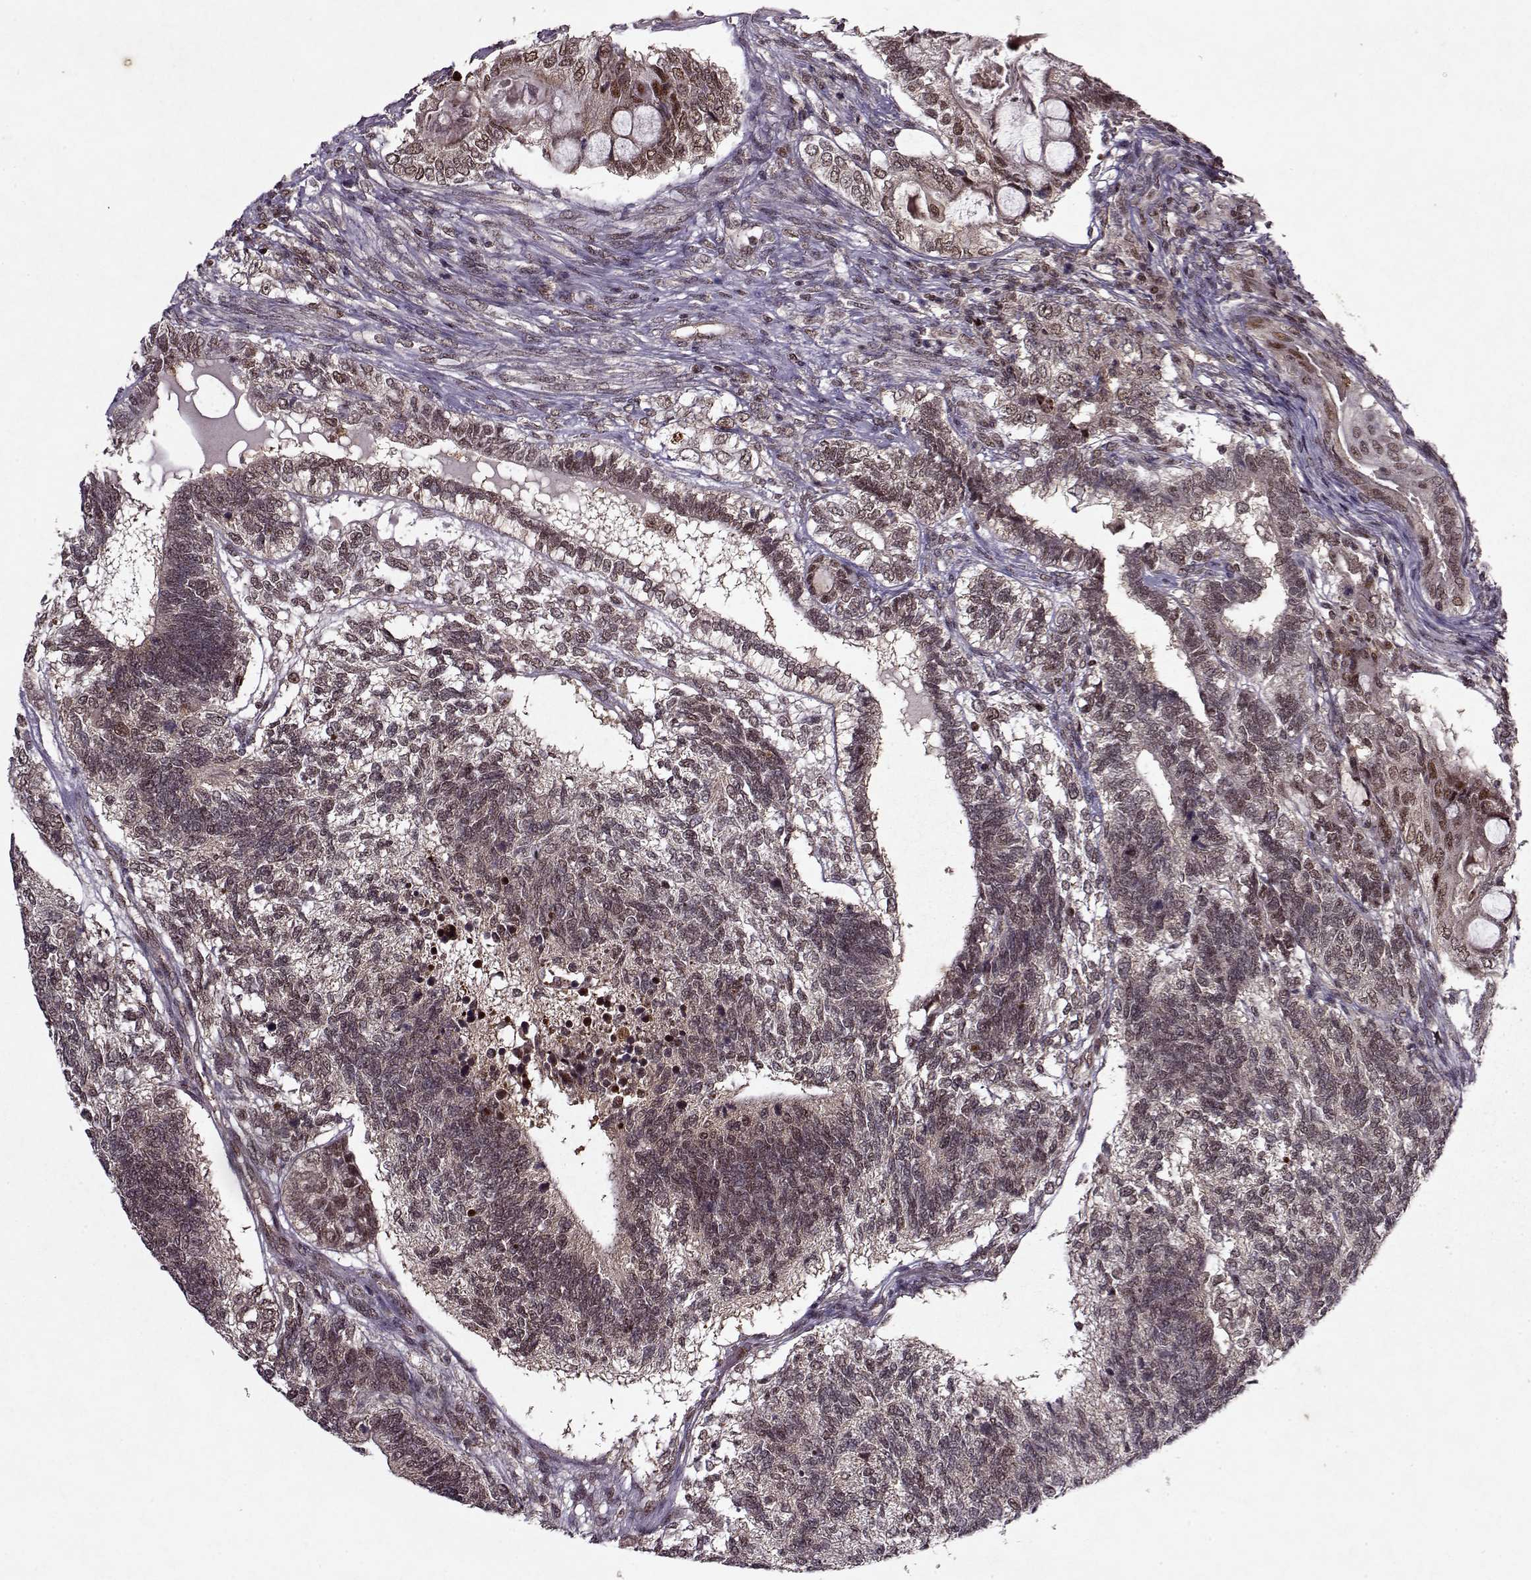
{"staining": {"intensity": "weak", "quantity": ">75%", "location": "cytoplasmic/membranous,nuclear"}, "tissue": "testis cancer", "cell_type": "Tumor cells", "image_type": "cancer", "snomed": [{"axis": "morphology", "description": "Seminoma, NOS"}, {"axis": "morphology", "description": "Carcinoma, Embryonal, NOS"}, {"axis": "topography", "description": "Testis"}], "caption": "Protein expression analysis of seminoma (testis) demonstrates weak cytoplasmic/membranous and nuclear positivity in approximately >75% of tumor cells.", "gene": "PSMA7", "patient": {"sex": "male", "age": 41}}